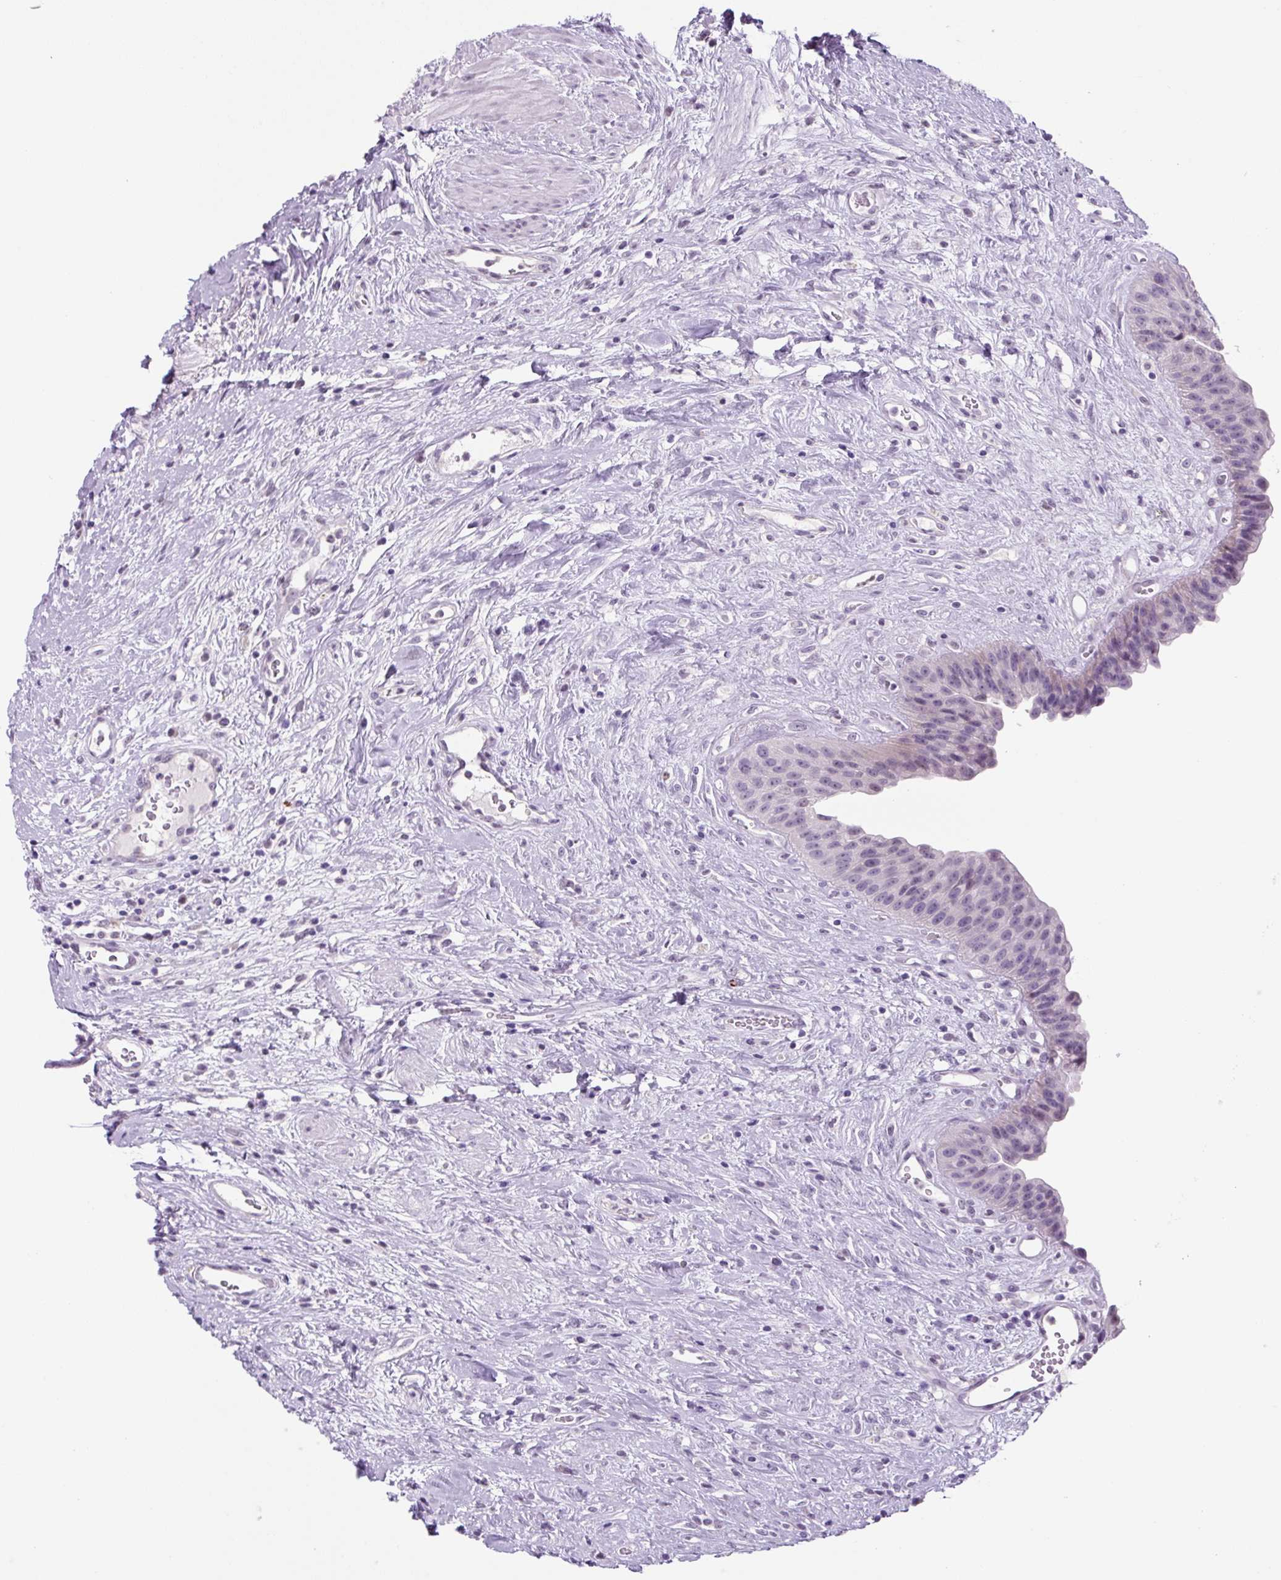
{"staining": {"intensity": "negative", "quantity": "none", "location": "none"}, "tissue": "urinary bladder", "cell_type": "Urothelial cells", "image_type": "normal", "snomed": [{"axis": "morphology", "description": "Normal tissue, NOS"}, {"axis": "topography", "description": "Urinary bladder"}], "caption": "This micrograph is of normal urinary bladder stained with immunohistochemistry (IHC) to label a protein in brown with the nuclei are counter-stained blue. There is no staining in urothelial cells. (Immunohistochemistry, brightfield microscopy, high magnification).", "gene": "RYBP", "patient": {"sex": "female", "age": 56}}